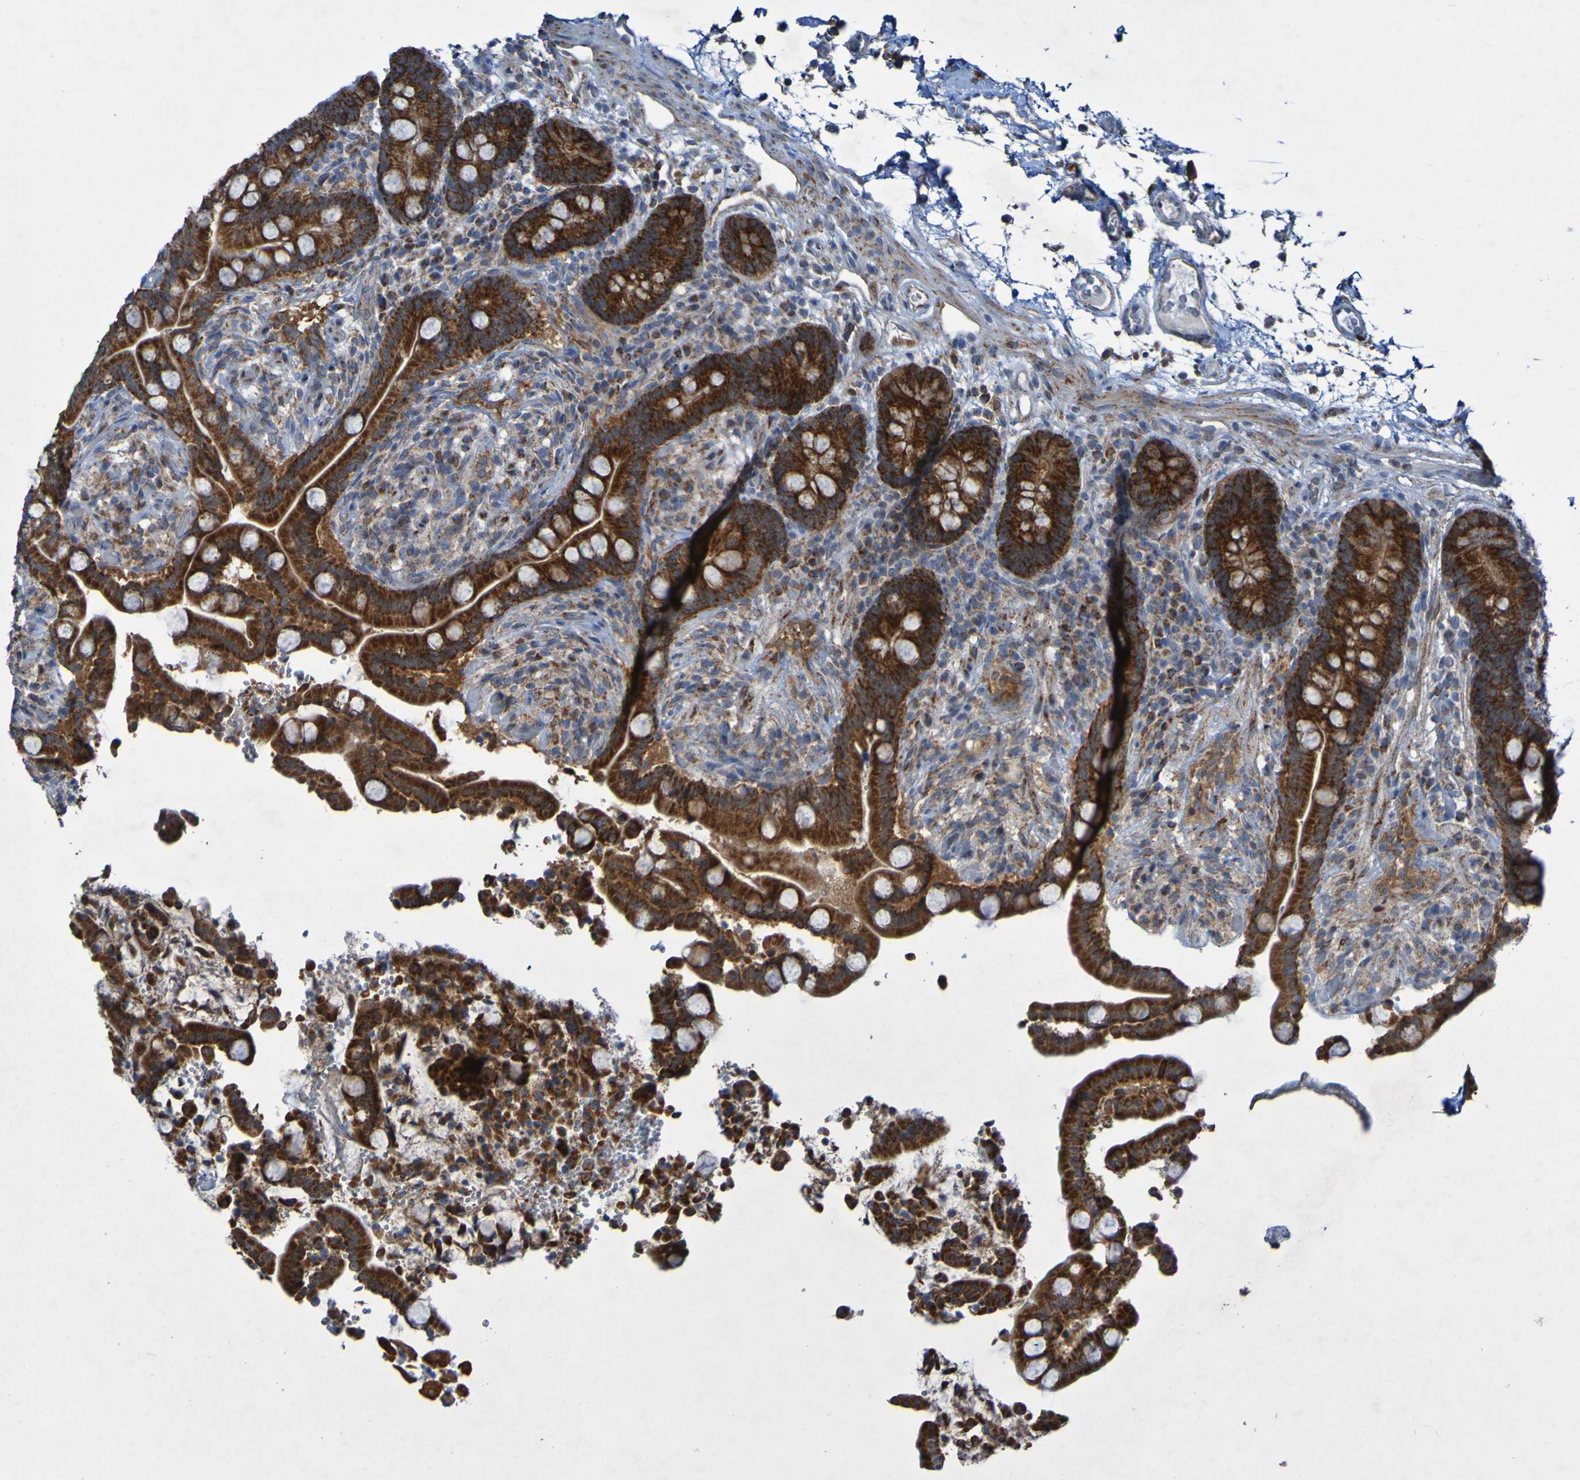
{"staining": {"intensity": "weak", "quantity": ">75%", "location": "cytoplasmic/membranous"}, "tissue": "colon", "cell_type": "Endothelial cells", "image_type": "normal", "snomed": [{"axis": "morphology", "description": "Normal tissue, NOS"}, {"axis": "topography", "description": "Colon"}], "caption": "This is a histology image of IHC staining of normal colon, which shows weak expression in the cytoplasmic/membranous of endothelial cells.", "gene": "CCDC51", "patient": {"sex": "male", "age": 73}}